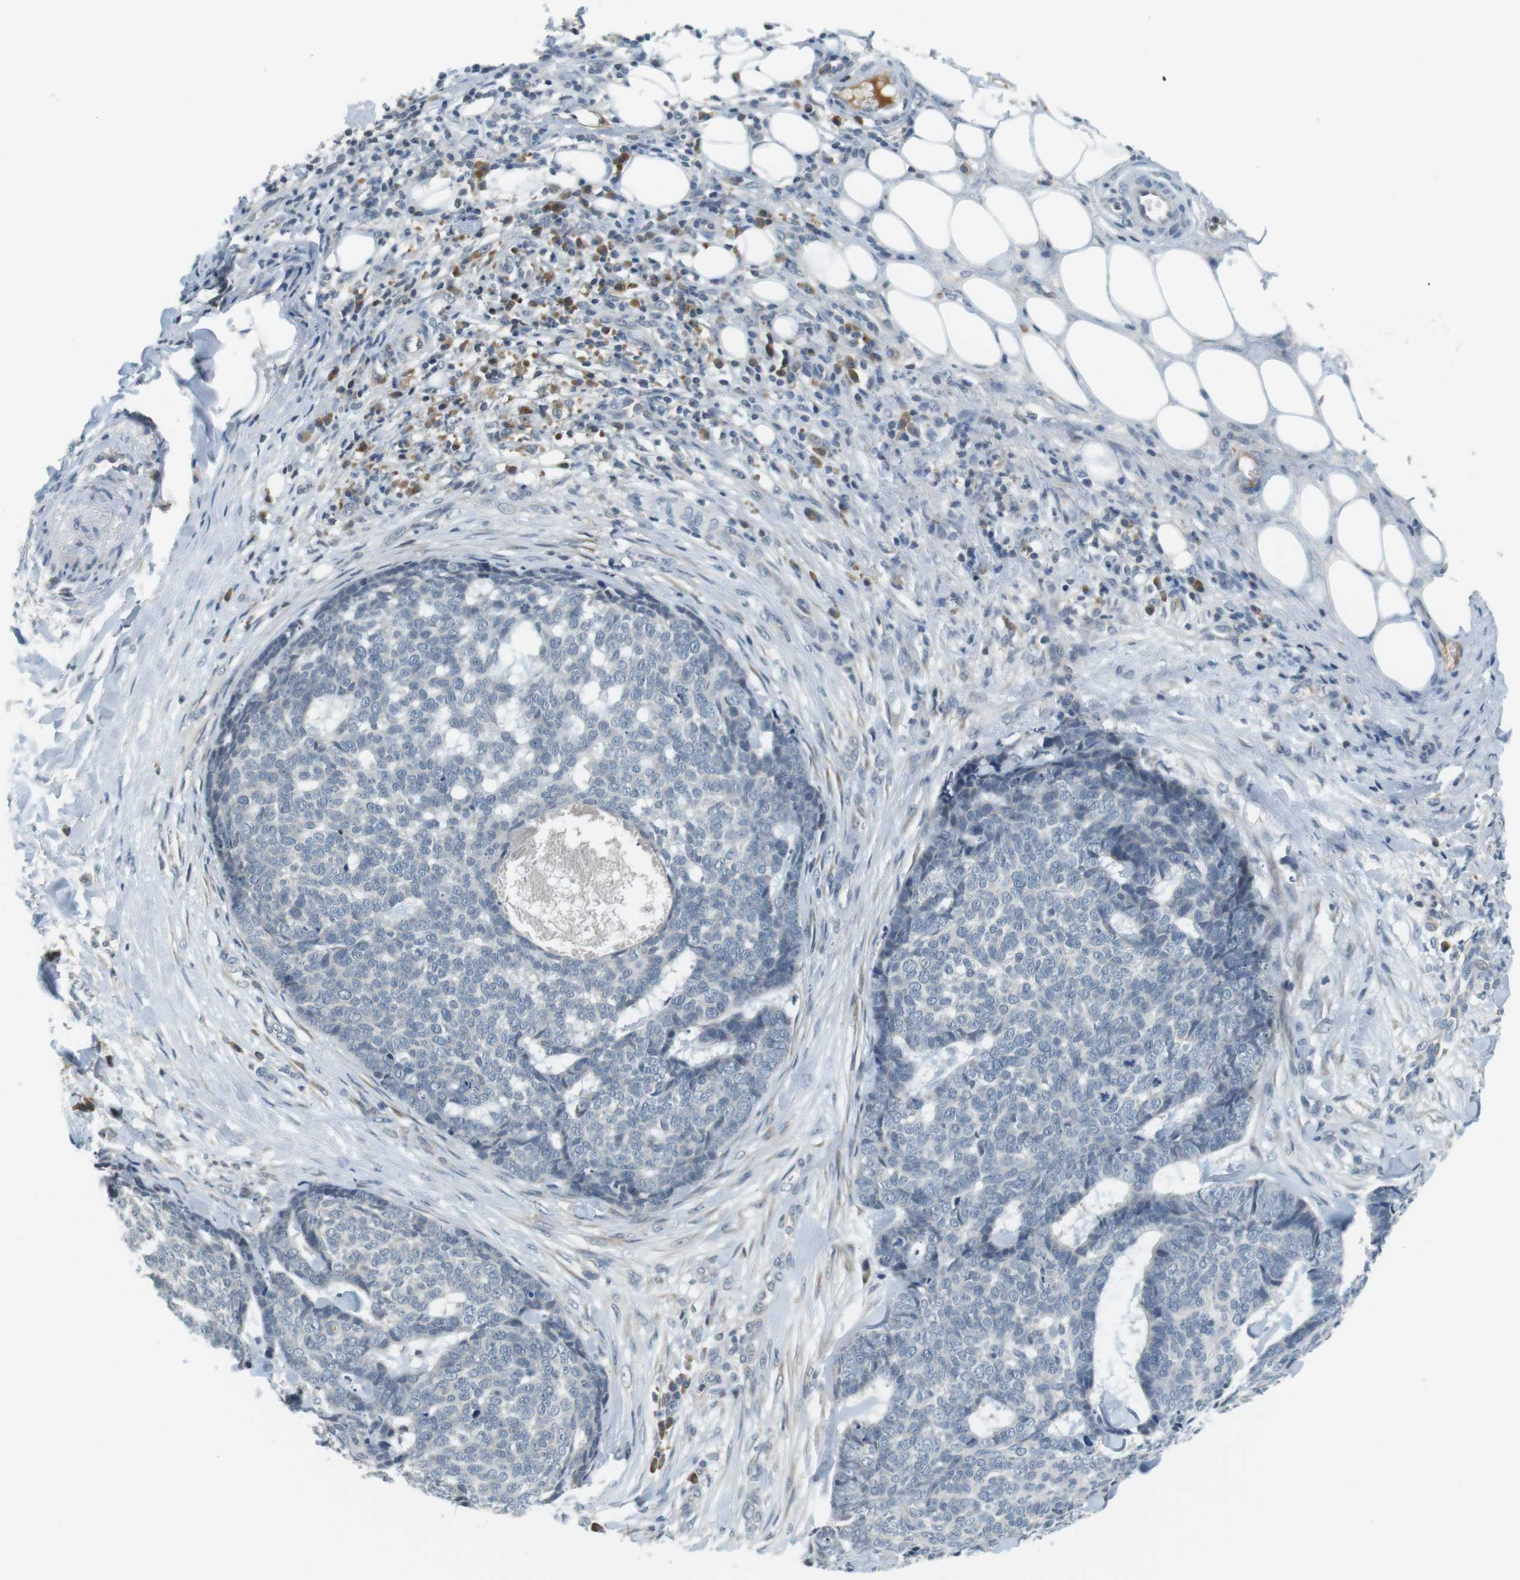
{"staining": {"intensity": "negative", "quantity": "none", "location": "none"}, "tissue": "skin cancer", "cell_type": "Tumor cells", "image_type": "cancer", "snomed": [{"axis": "morphology", "description": "Basal cell carcinoma"}, {"axis": "topography", "description": "Skin"}], "caption": "Tumor cells are negative for protein expression in human basal cell carcinoma (skin).", "gene": "WNT7A", "patient": {"sex": "male", "age": 84}}